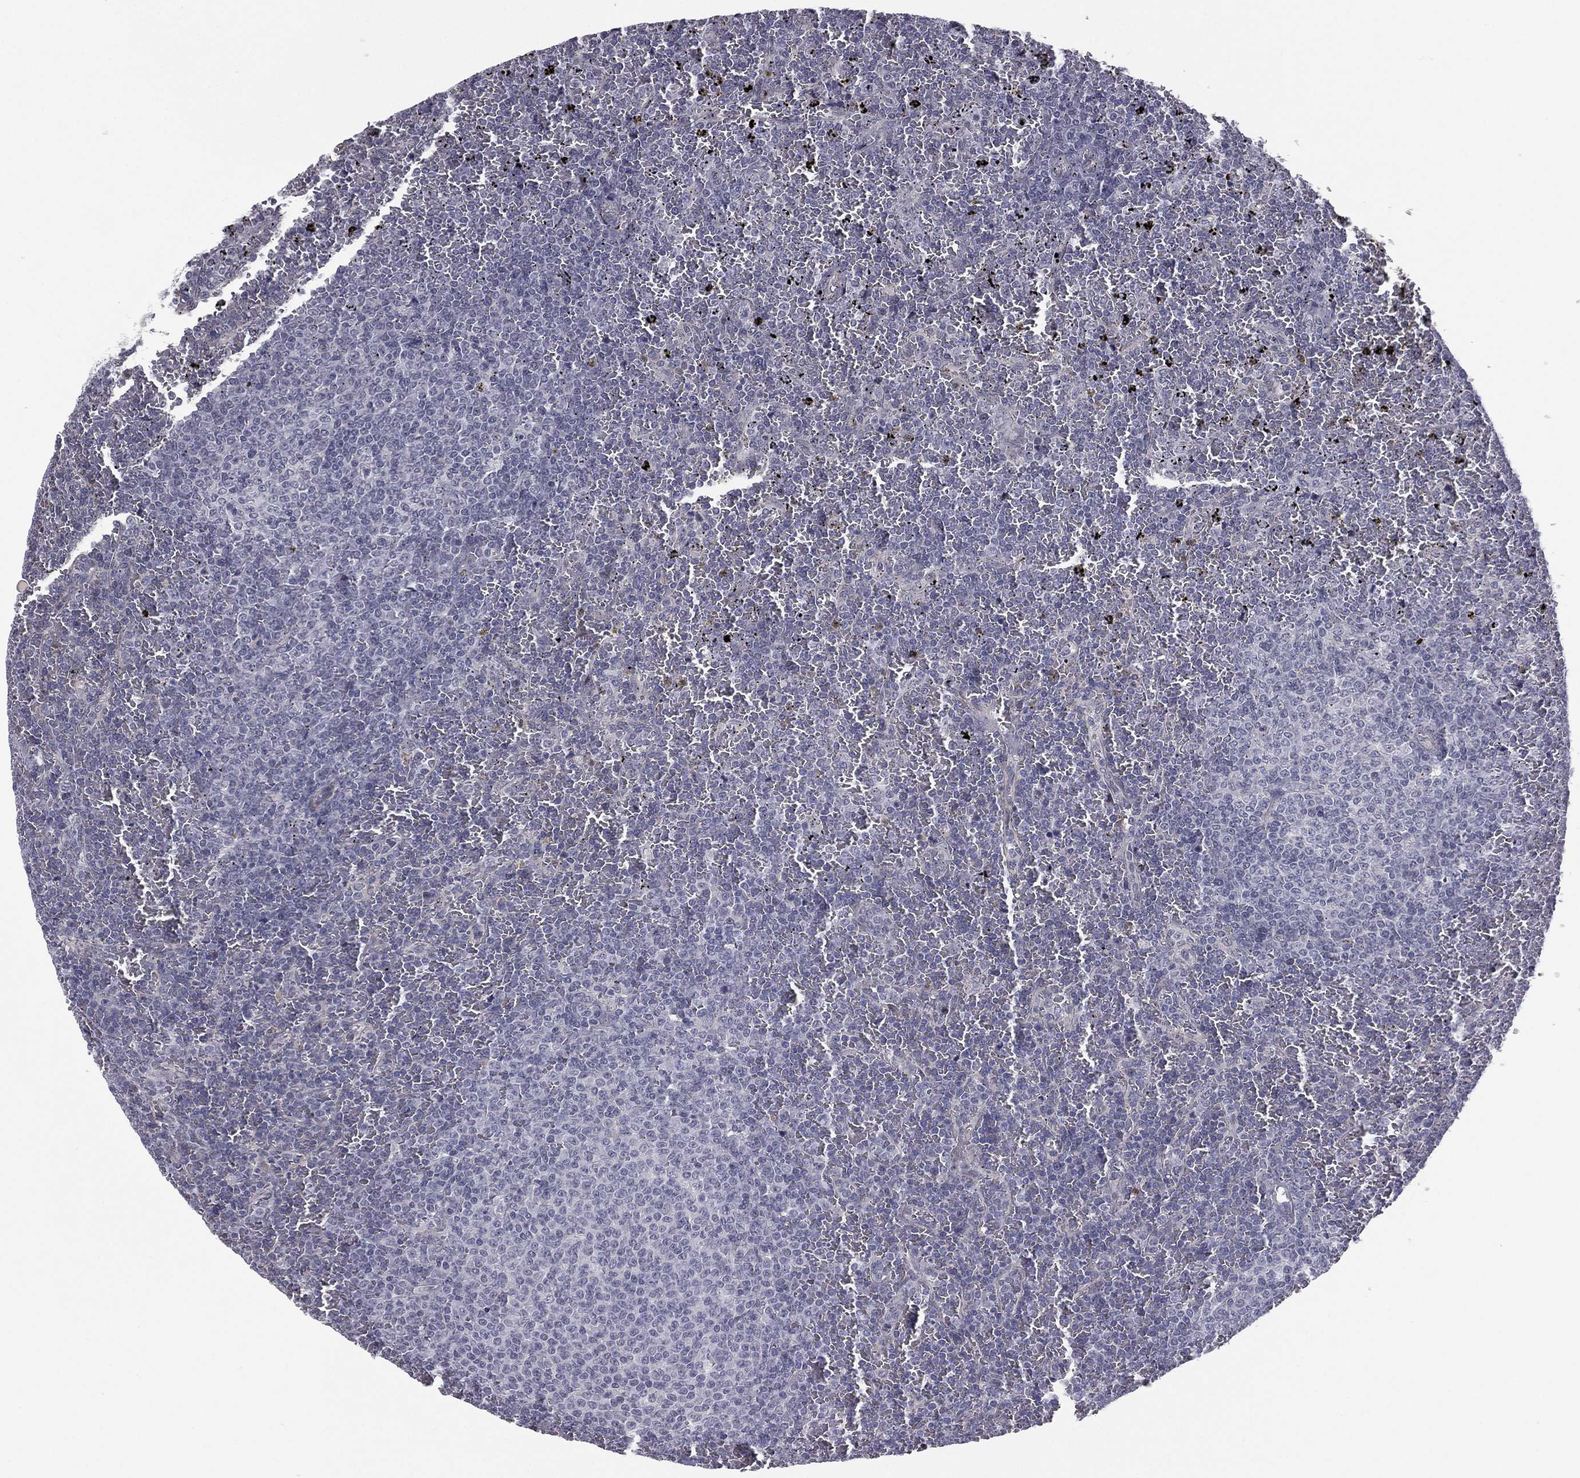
{"staining": {"intensity": "negative", "quantity": "none", "location": "none"}, "tissue": "lymphoma", "cell_type": "Tumor cells", "image_type": "cancer", "snomed": [{"axis": "morphology", "description": "Malignant lymphoma, non-Hodgkin's type, Low grade"}, {"axis": "topography", "description": "Spleen"}], "caption": "This is an immunohistochemistry (IHC) image of human malignant lymphoma, non-Hodgkin's type (low-grade). There is no expression in tumor cells.", "gene": "ACTRT2", "patient": {"sex": "female", "age": 77}}